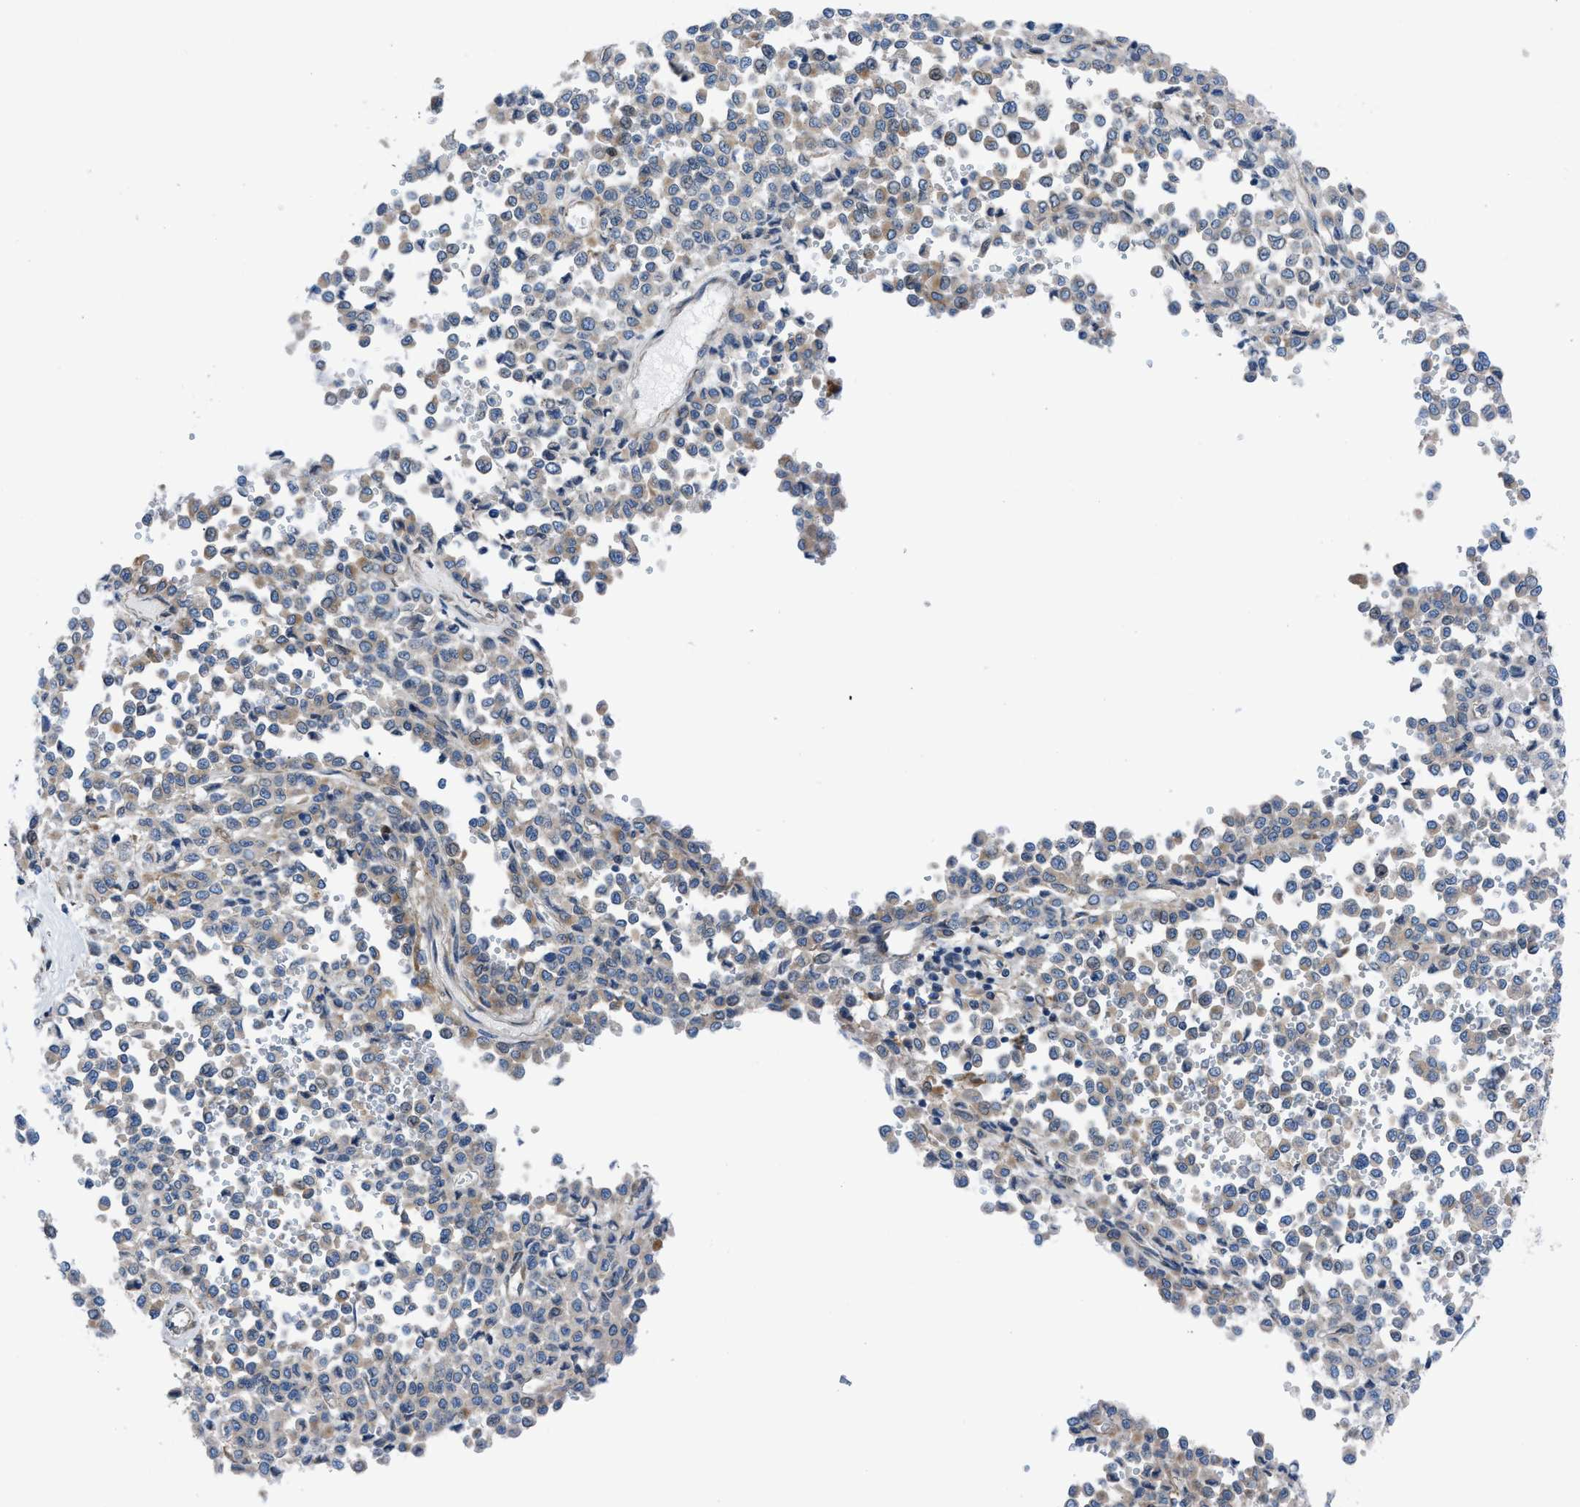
{"staining": {"intensity": "weak", "quantity": "<25%", "location": "cytoplasmic/membranous"}, "tissue": "melanoma", "cell_type": "Tumor cells", "image_type": "cancer", "snomed": [{"axis": "morphology", "description": "Malignant melanoma, Metastatic site"}, {"axis": "topography", "description": "Pancreas"}], "caption": "There is no significant expression in tumor cells of malignant melanoma (metastatic site).", "gene": "DMAC1", "patient": {"sex": "female", "age": 30}}